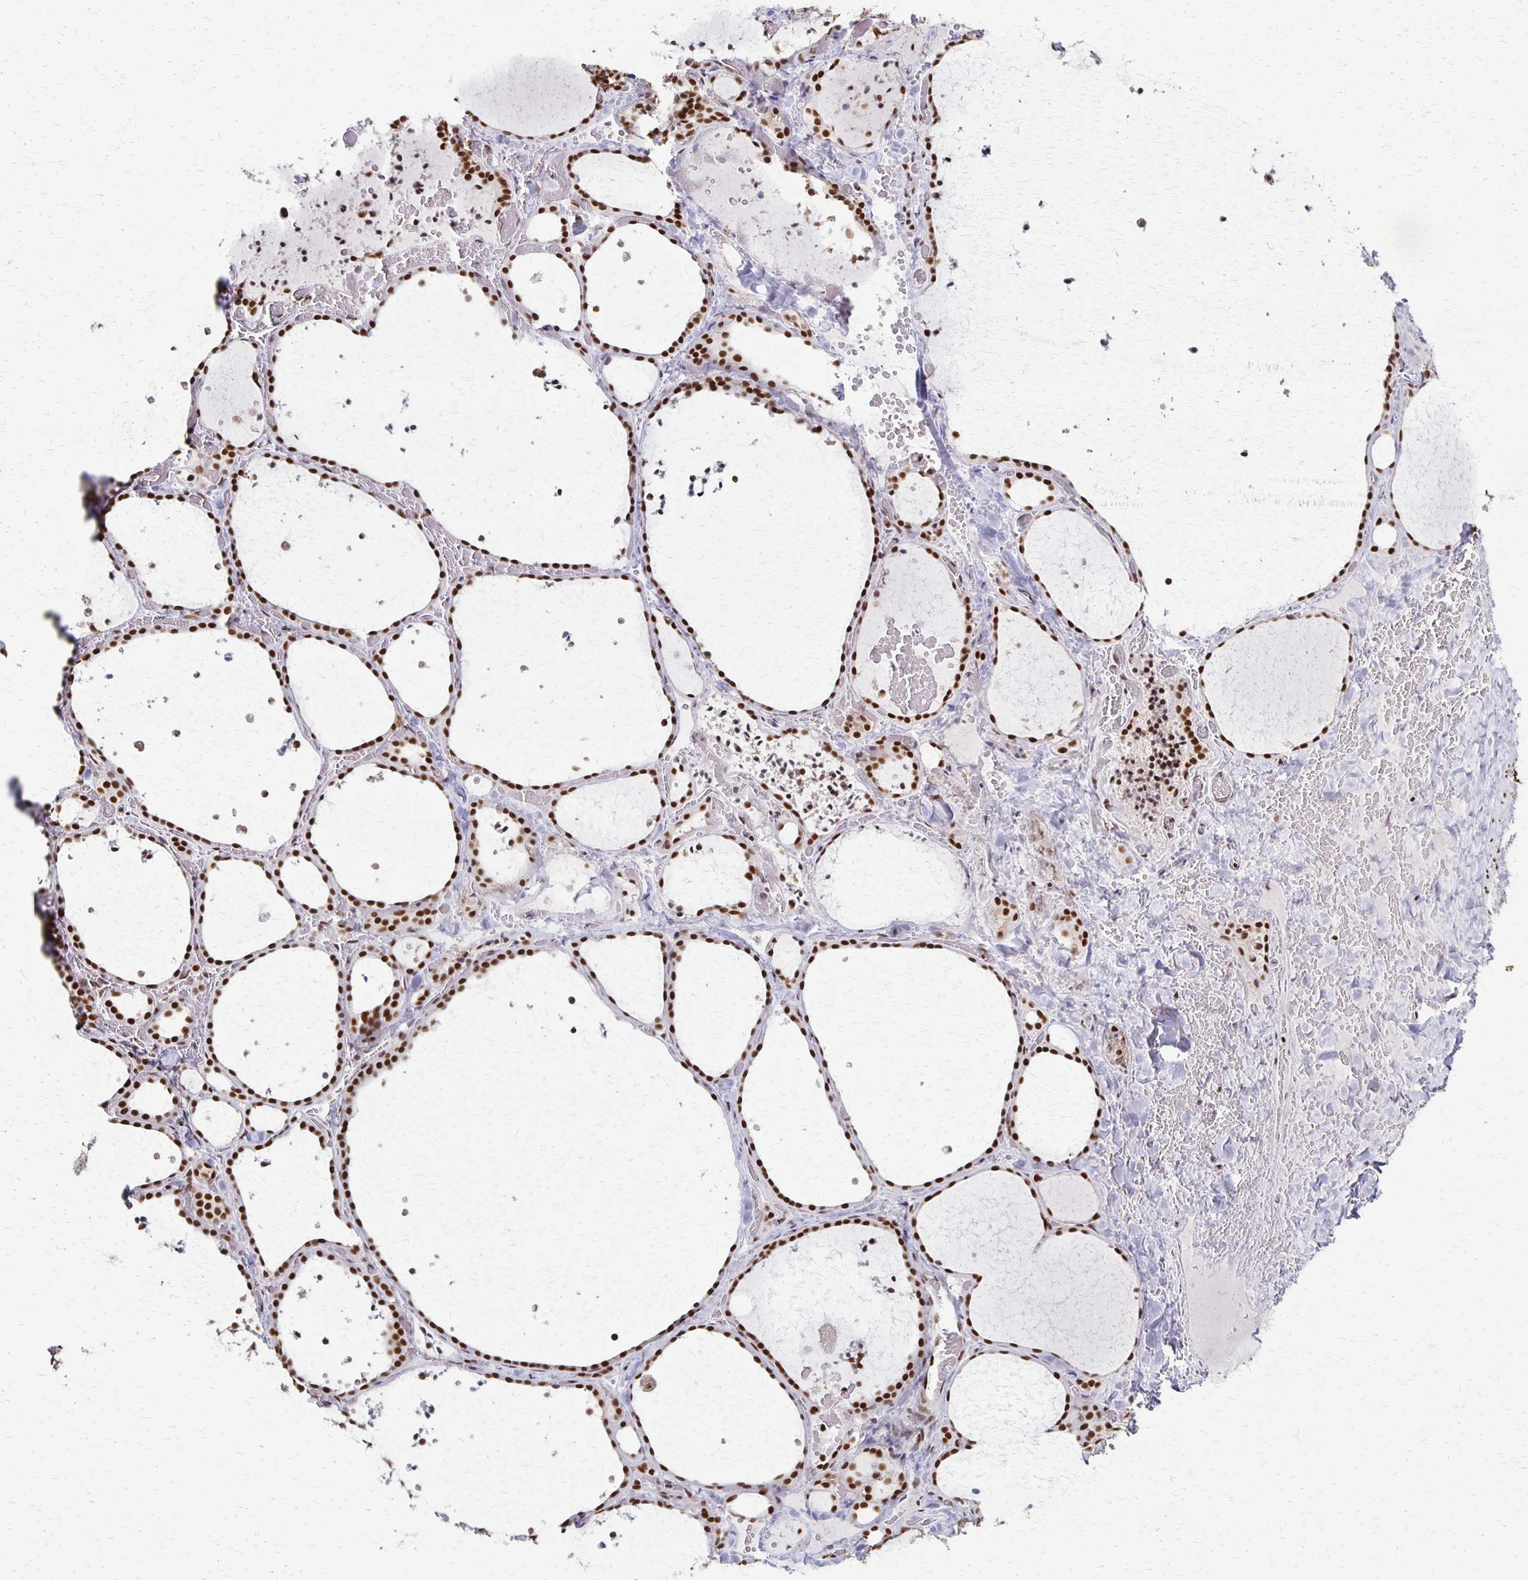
{"staining": {"intensity": "strong", "quantity": ">75%", "location": "nuclear"}, "tissue": "thyroid gland", "cell_type": "Glandular cells", "image_type": "normal", "snomed": [{"axis": "morphology", "description": "Normal tissue, NOS"}, {"axis": "topography", "description": "Thyroid gland"}], "caption": "Immunohistochemistry (IHC) (DAB) staining of benign human thyroid gland demonstrates strong nuclear protein staining in about >75% of glandular cells. The staining is performed using DAB brown chromogen to label protein expression. The nuclei are counter-stained blue using hematoxylin.", "gene": "XRCC6", "patient": {"sex": "female", "age": 36}}